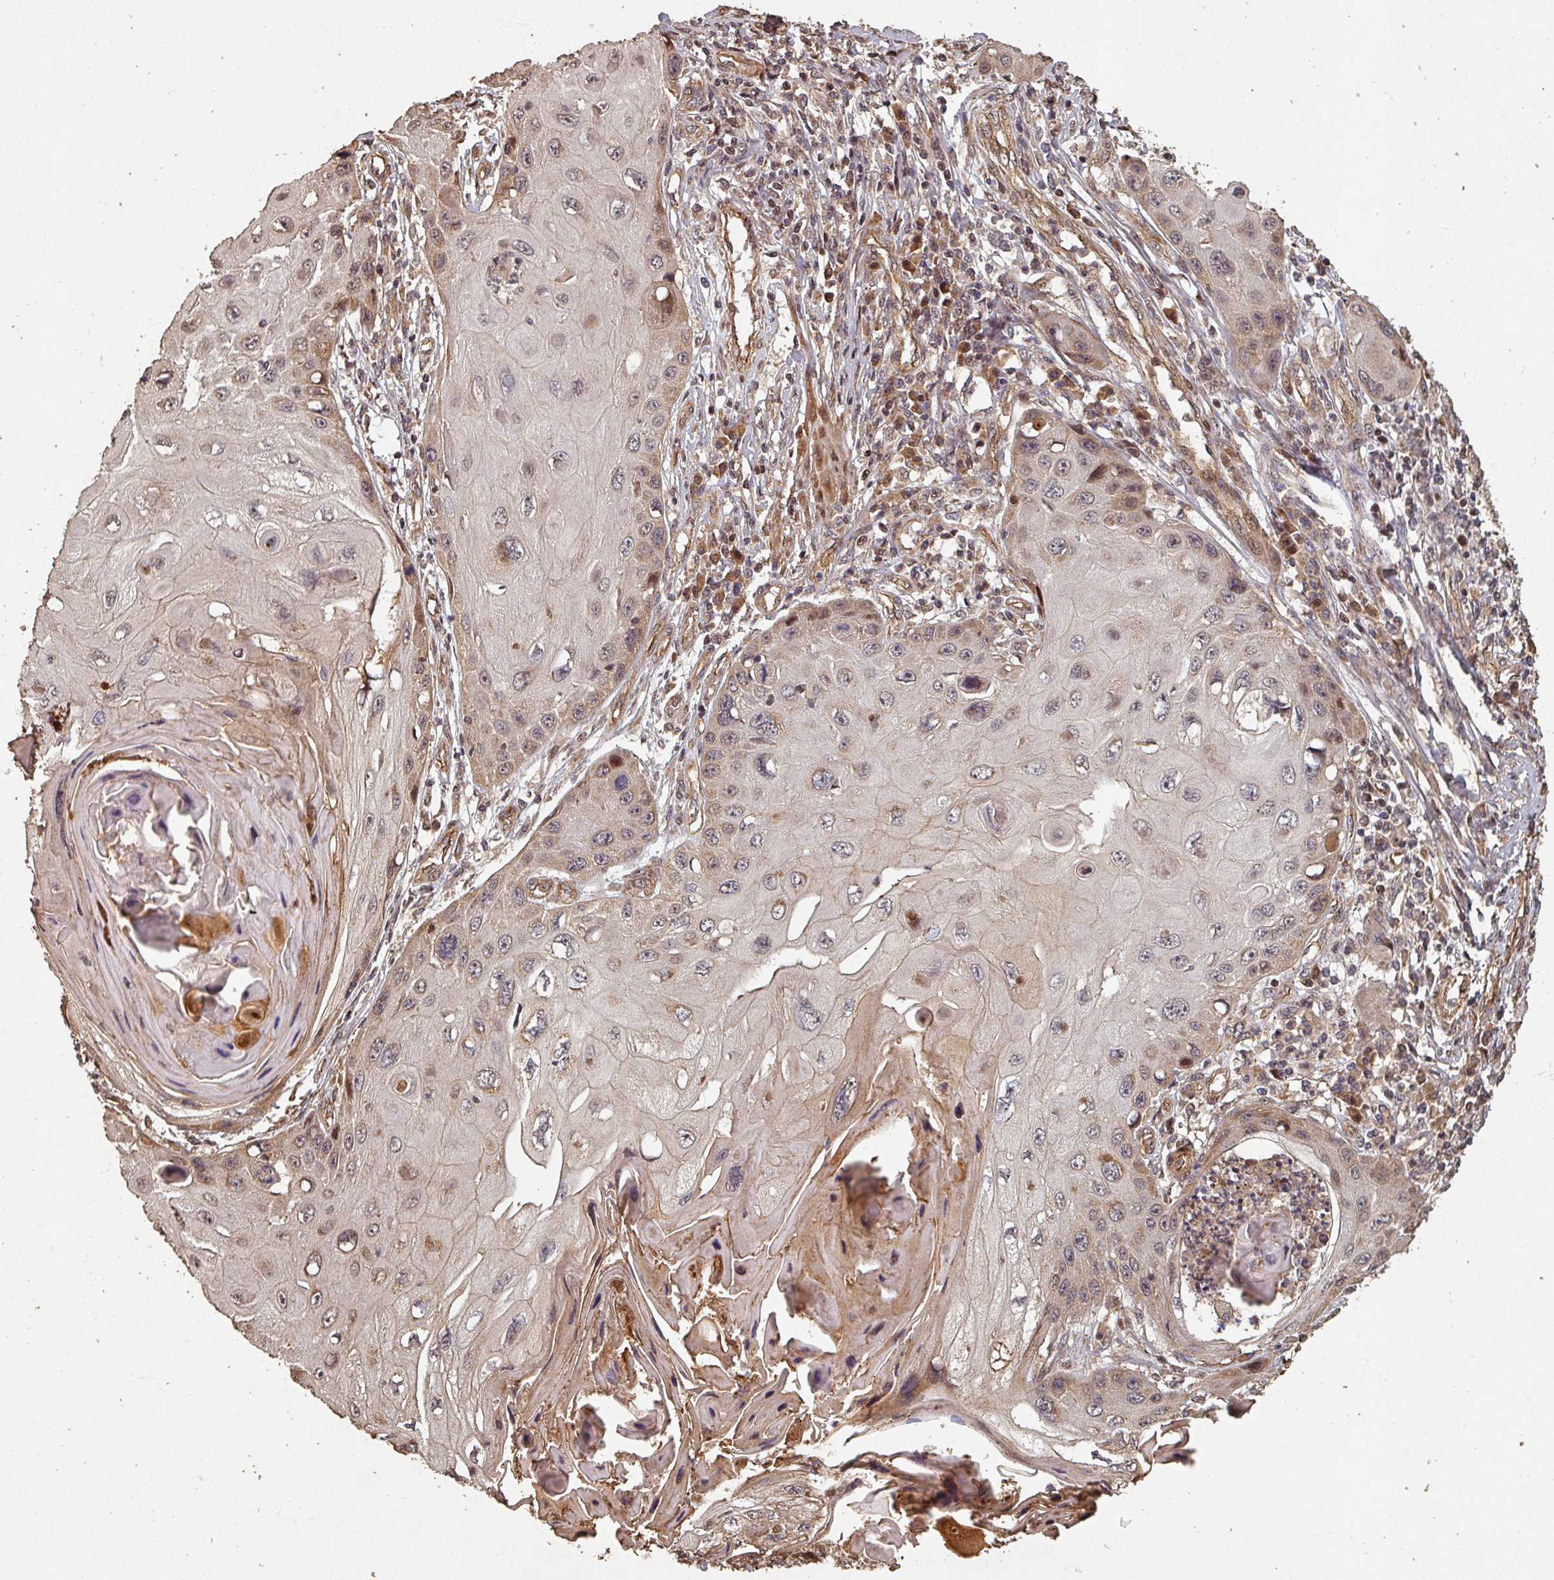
{"staining": {"intensity": "moderate", "quantity": "25%-75%", "location": "cytoplasmic/membranous,nuclear"}, "tissue": "skin cancer", "cell_type": "Tumor cells", "image_type": "cancer", "snomed": [{"axis": "morphology", "description": "Squamous cell carcinoma, NOS"}, {"axis": "topography", "description": "Skin"}, {"axis": "topography", "description": "Vulva"}], "caption": "Immunohistochemical staining of skin cancer (squamous cell carcinoma) reveals moderate cytoplasmic/membranous and nuclear protein expression in about 25%-75% of tumor cells.", "gene": "EID1", "patient": {"sex": "female", "age": 44}}